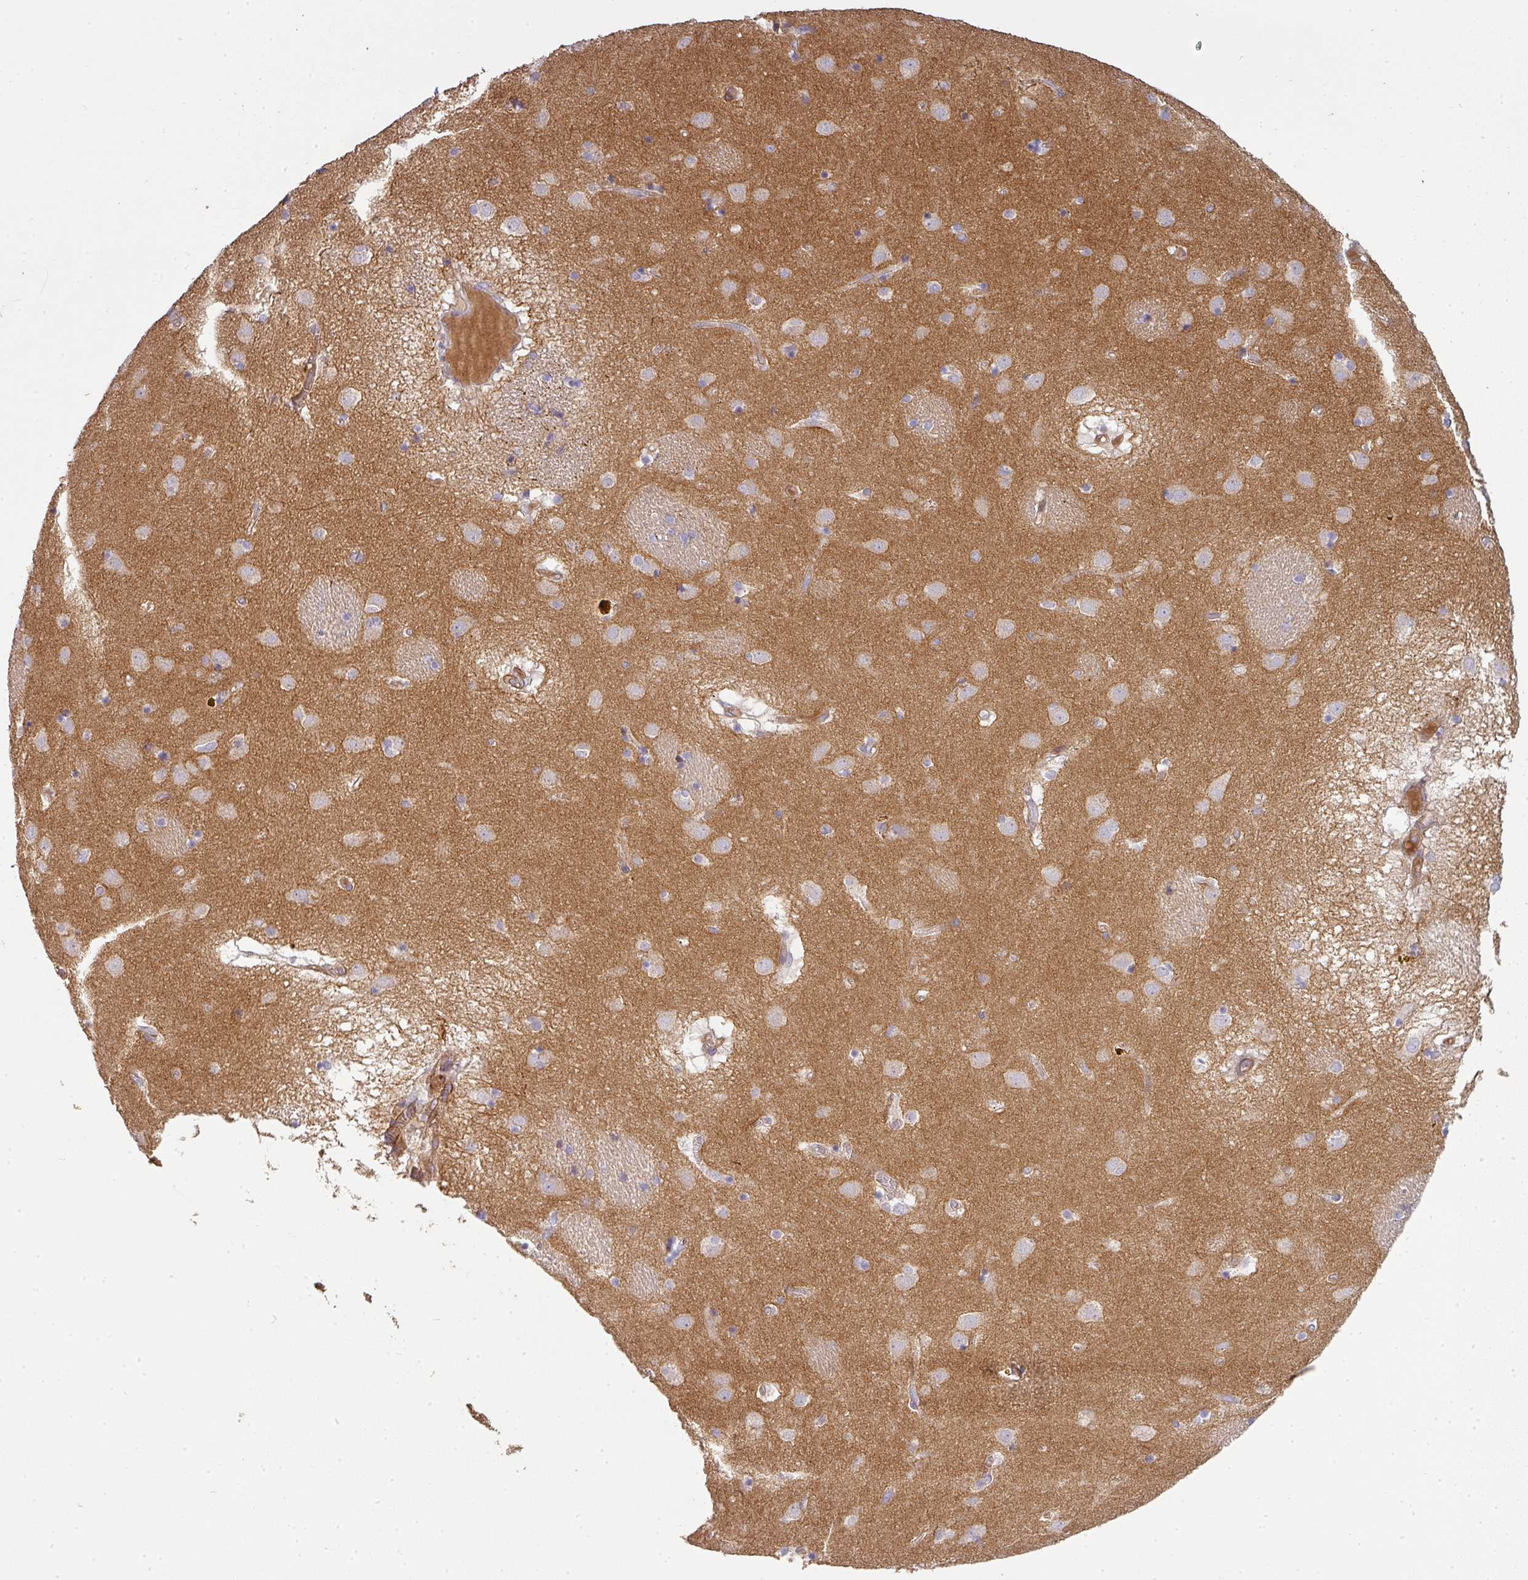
{"staining": {"intensity": "negative", "quantity": "none", "location": "none"}, "tissue": "caudate", "cell_type": "Glial cells", "image_type": "normal", "snomed": [{"axis": "morphology", "description": "Normal tissue, NOS"}, {"axis": "topography", "description": "Lateral ventricle wall"}], "caption": "The micrograph exhibits no staining of glial cells in unremarkable caudate.", "gene": "PCDH1", "patient": {"sex": "male", "age": 70}}